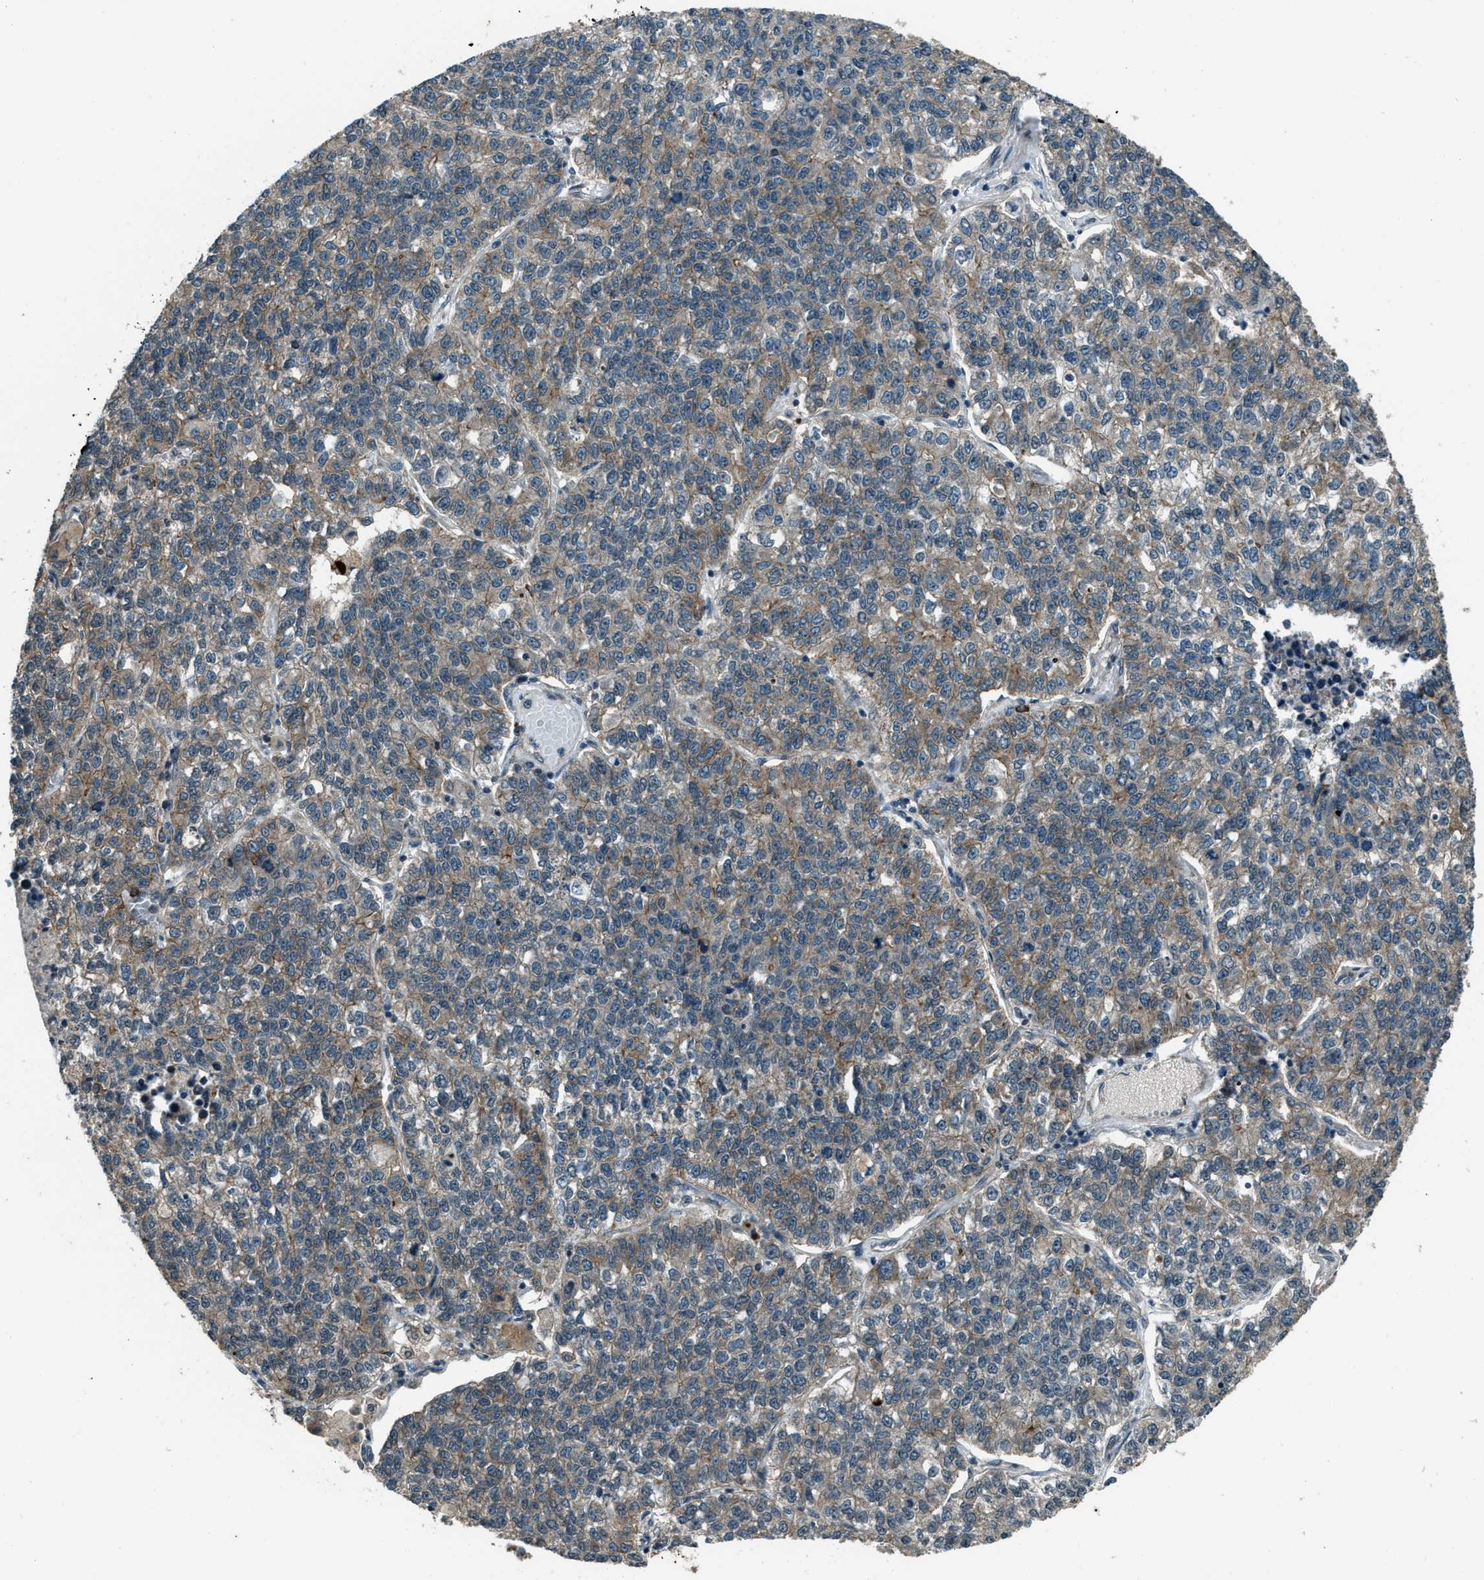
{"staining": {"intensity": "moderate", "quantity": "25%-75%", "location": "cytoplasmic/membranous"}, "tissue": "lung cancer", "cell_type": "Tumor cells", "image_type": "cancer", "snomed": [{"axis": "morphology", "description": "Adenocarcinoma, NOS"}, {"axis": "topography", "description": "Lung"}], "caption": "DAB (3,3'-diaminobenzidine) immunohistochemical staining of human lung cancer (adenocarcinoma) reveals moderate cytoplasmic/membranous protein staining in about 25%-75% of tumor cells.", "gene": "SVIL", "patient": {"sex": "male", "age": 49}}